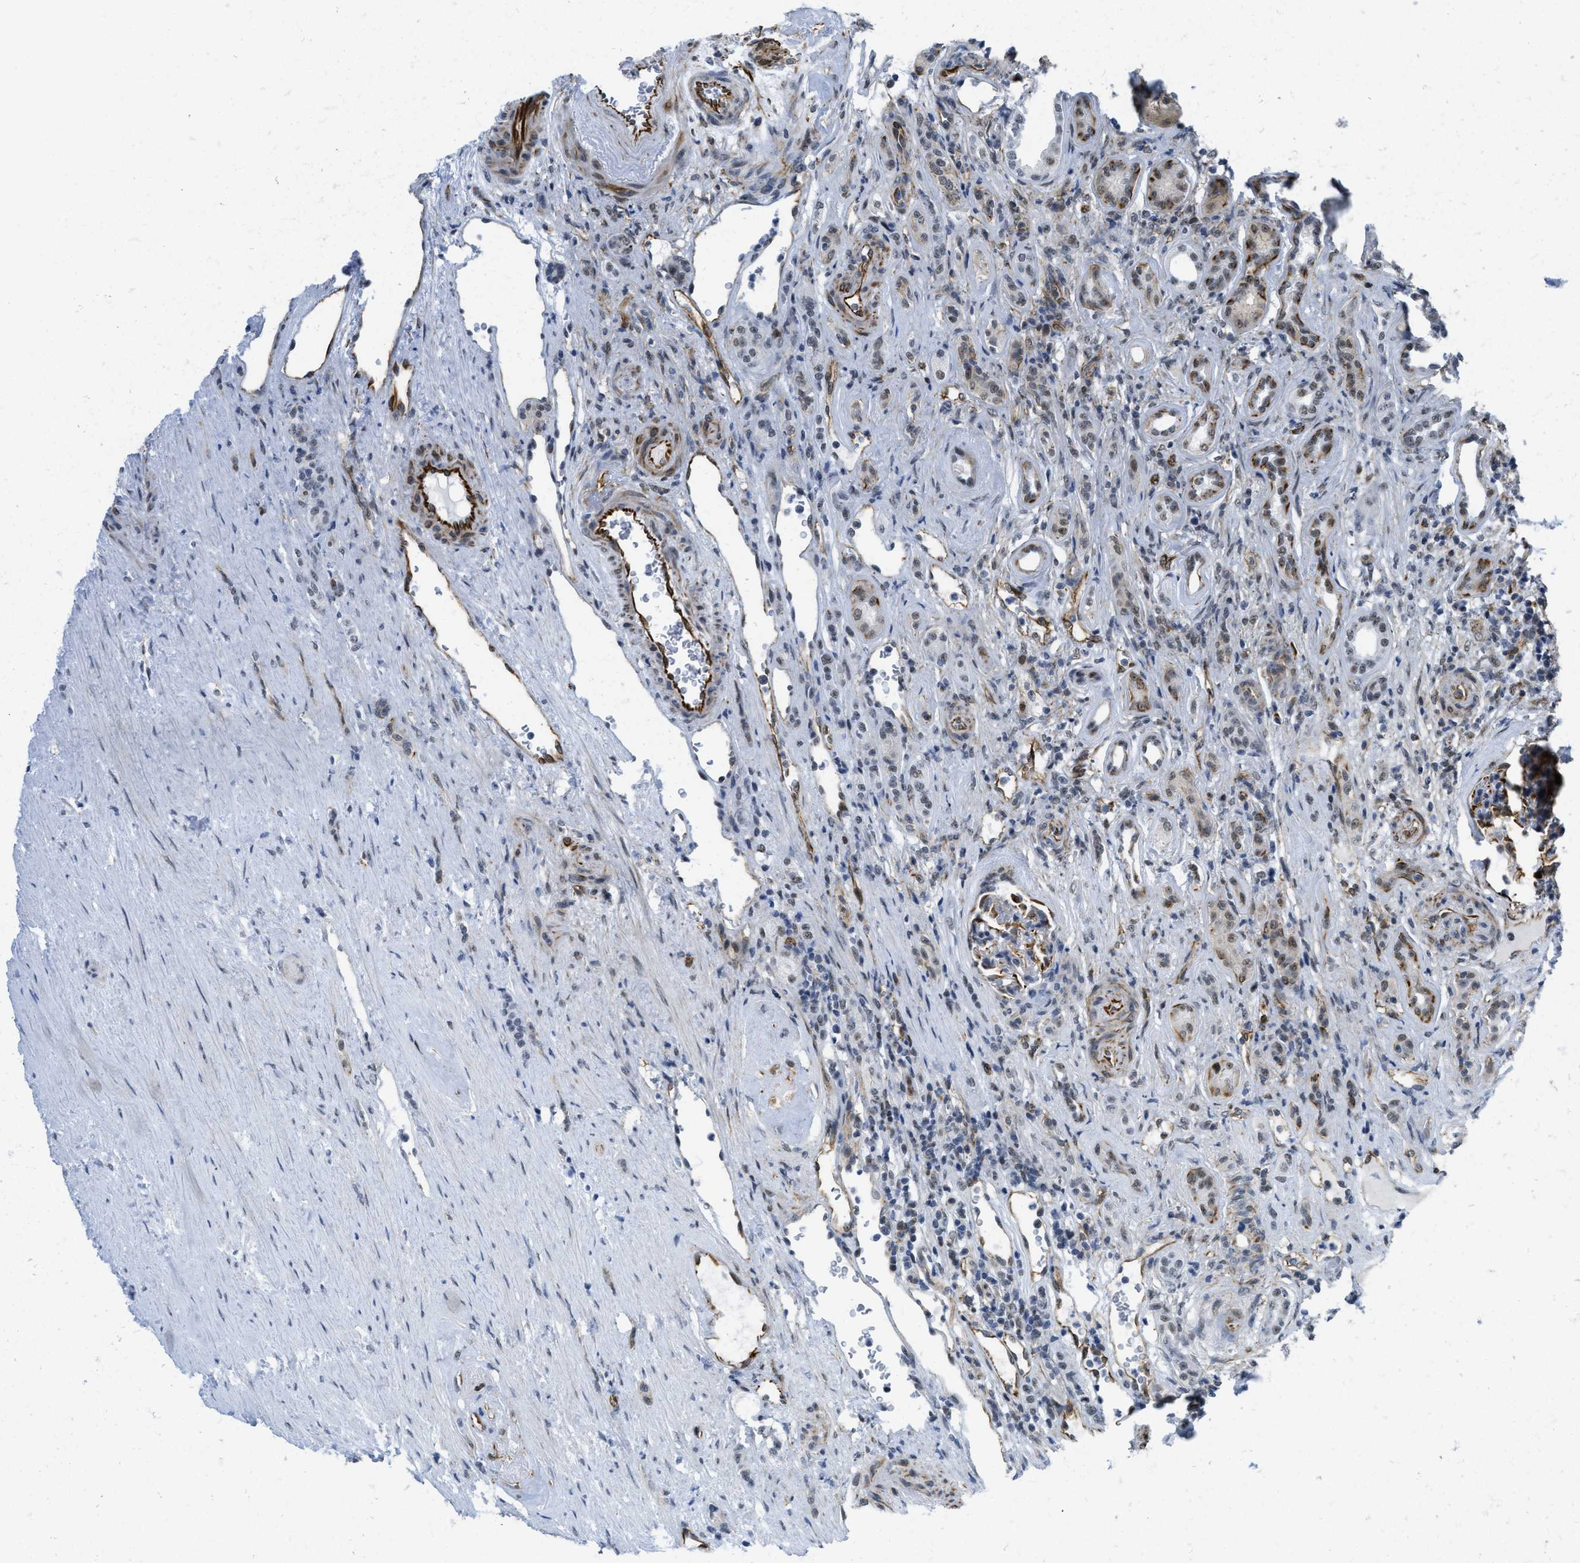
{"staining": {"intensity": "weak", "quantity": "<25%", "location": "nuclear"}, "tissue": "renal cancer", "cell_type": "Tumor cells", "image_type": "cancer", "snomed": [{"axis": "morphology", "description": "Adenocarcinoma, NOS"}, {"axis": "topography", "description": "Kidney"}], "caption": "IHC of human renal cancer reveals no staining in tumor cells. The staining was performed using DAB (3,3'-diaminobenzidine) to visualize the protein expression in brown, while the nuclei were stained in blue with hematoxylin (Magnification: 20x).", "gene": "LRRC8B", "patient": {"sex": "female", "age": 69}}